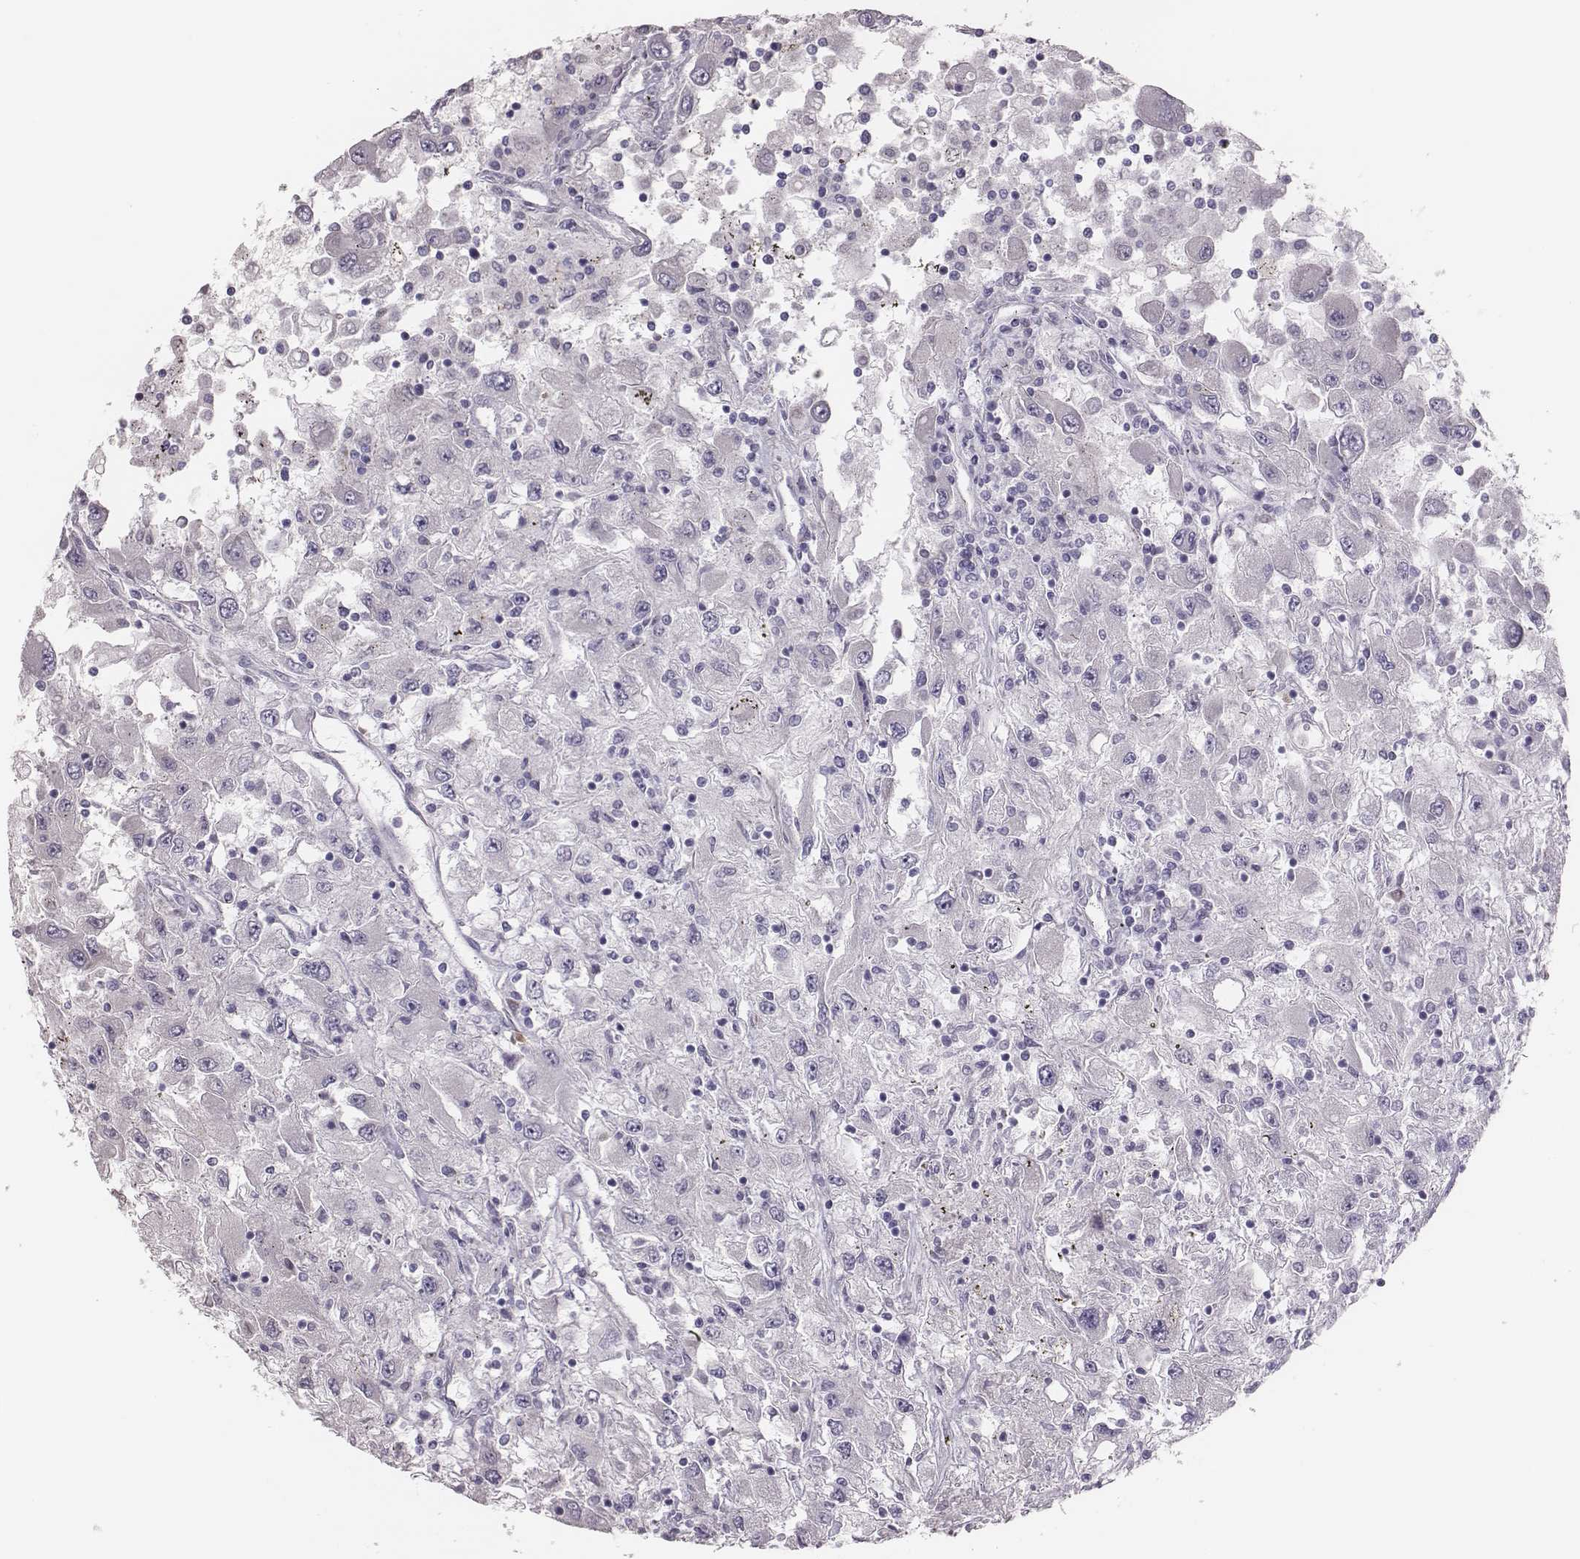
{"staining": {"intensity": "negative", "quantity": "none", "location": "none"}, "tissue": "renal cancer", "cell_type": "Tumor cells", "image_type": "cancer", "snomed": [{"axis": "morphology", "description": "Adenocarcinoma, NOS"}, {"axis": "topography", "description": "Kidney"}], "caption": "The photomicrograph demonstrates no staining of tumor cells in adenocarcinoma (renal).", "gene": "PBK", "patient": {"sex": "female", "age": 67}}